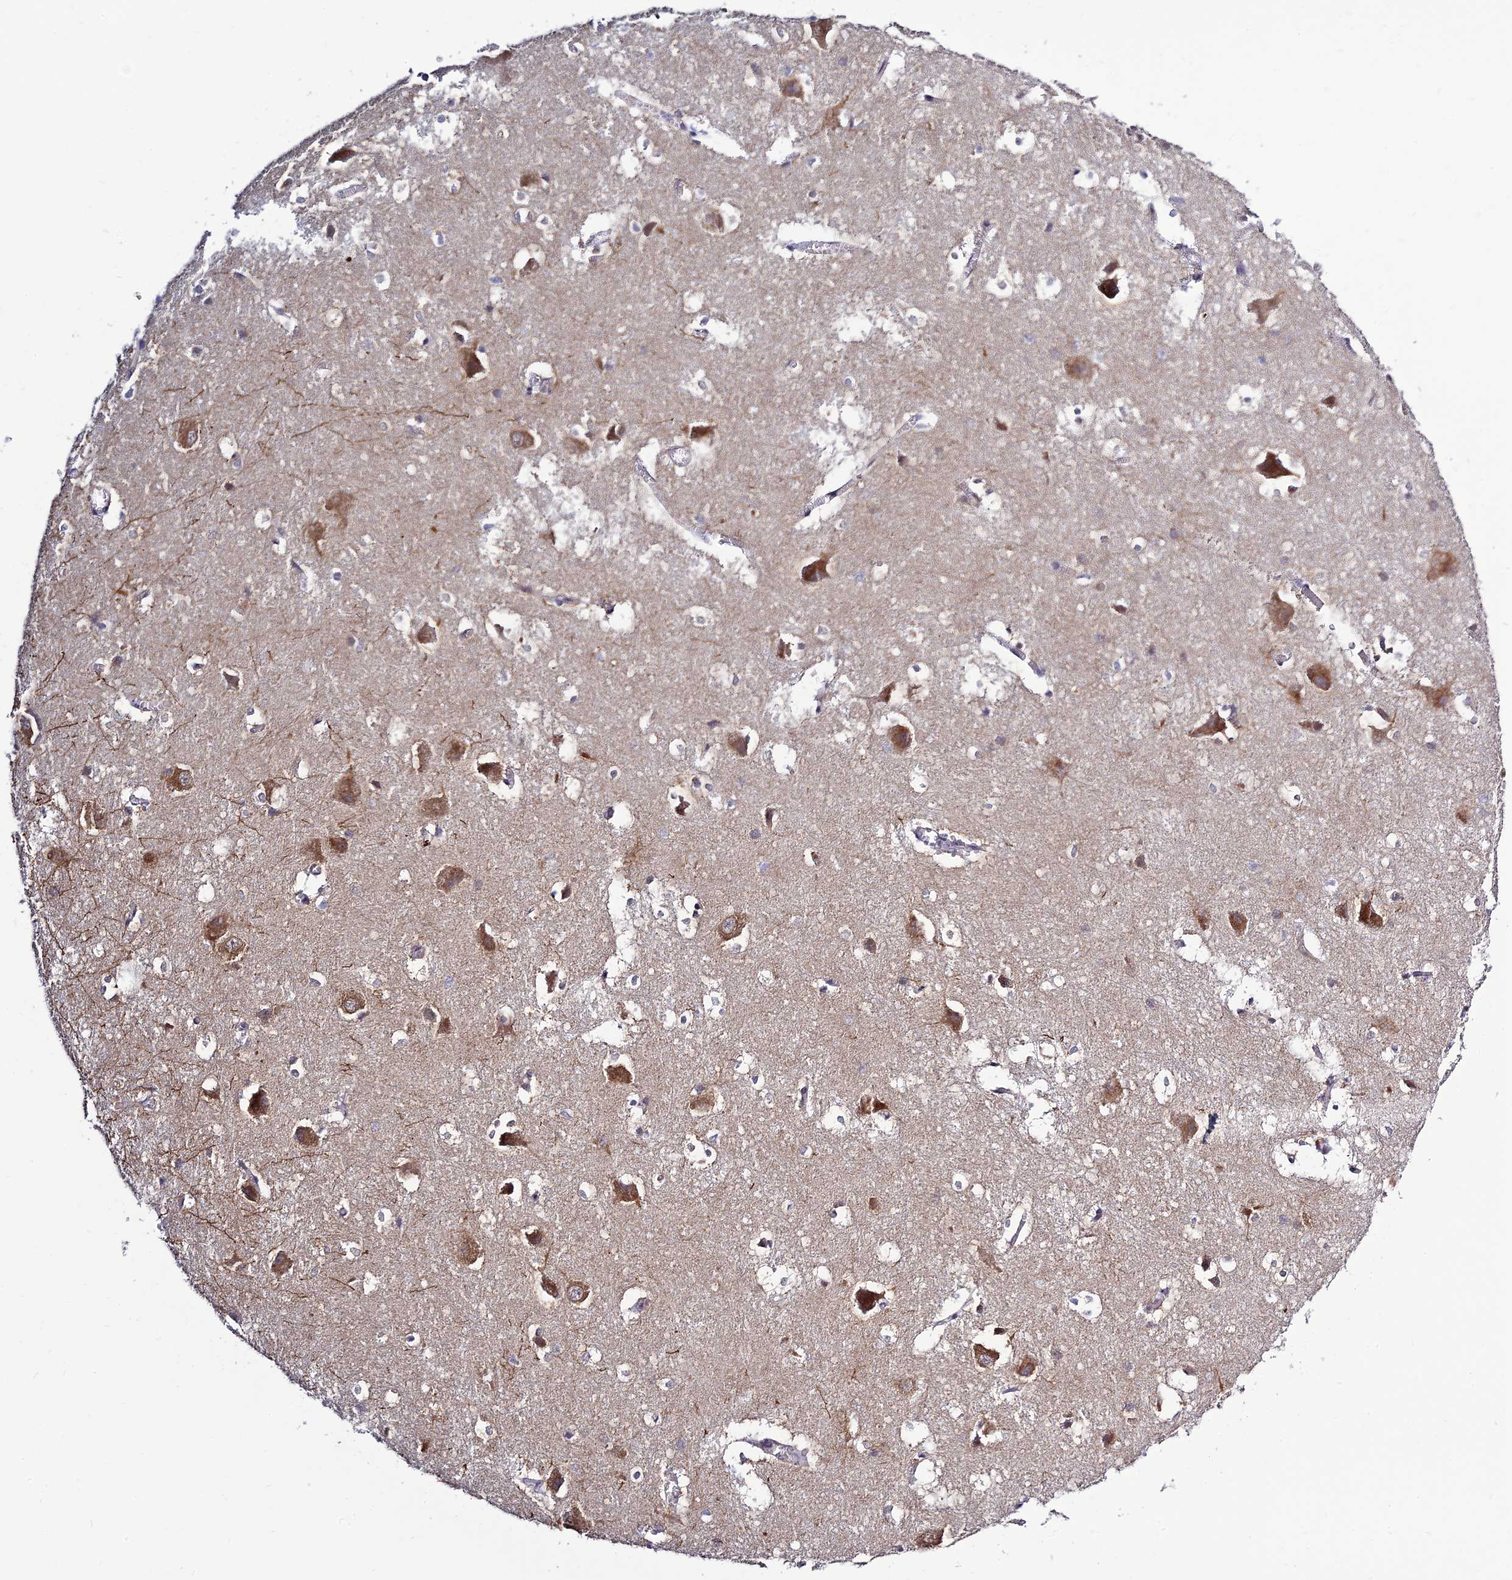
{"staining": {"intensity": "moderate", "quantity": "<25%", "location": "cytoplasmic/membranous"}, "tissue": "caudate", "cell_type": "Glial cells", "image_type": "normal", "snomed": [{"axis": "morphology", "description": "Normal tissue, NOS"}, {"axis": "topography", "description": "Lateral ventricle wall"}], "caption": "High-power microscopy captured an immunohistochemistry (IHC) photomicrograph of unremarkable caudate, revealing moderate cytoplasmic/membranous expression in about <25% of glial cells. Nuclei are stained in blue.", "gene": "SKIC8", "patient": {"sex": "male", "age": 37}}